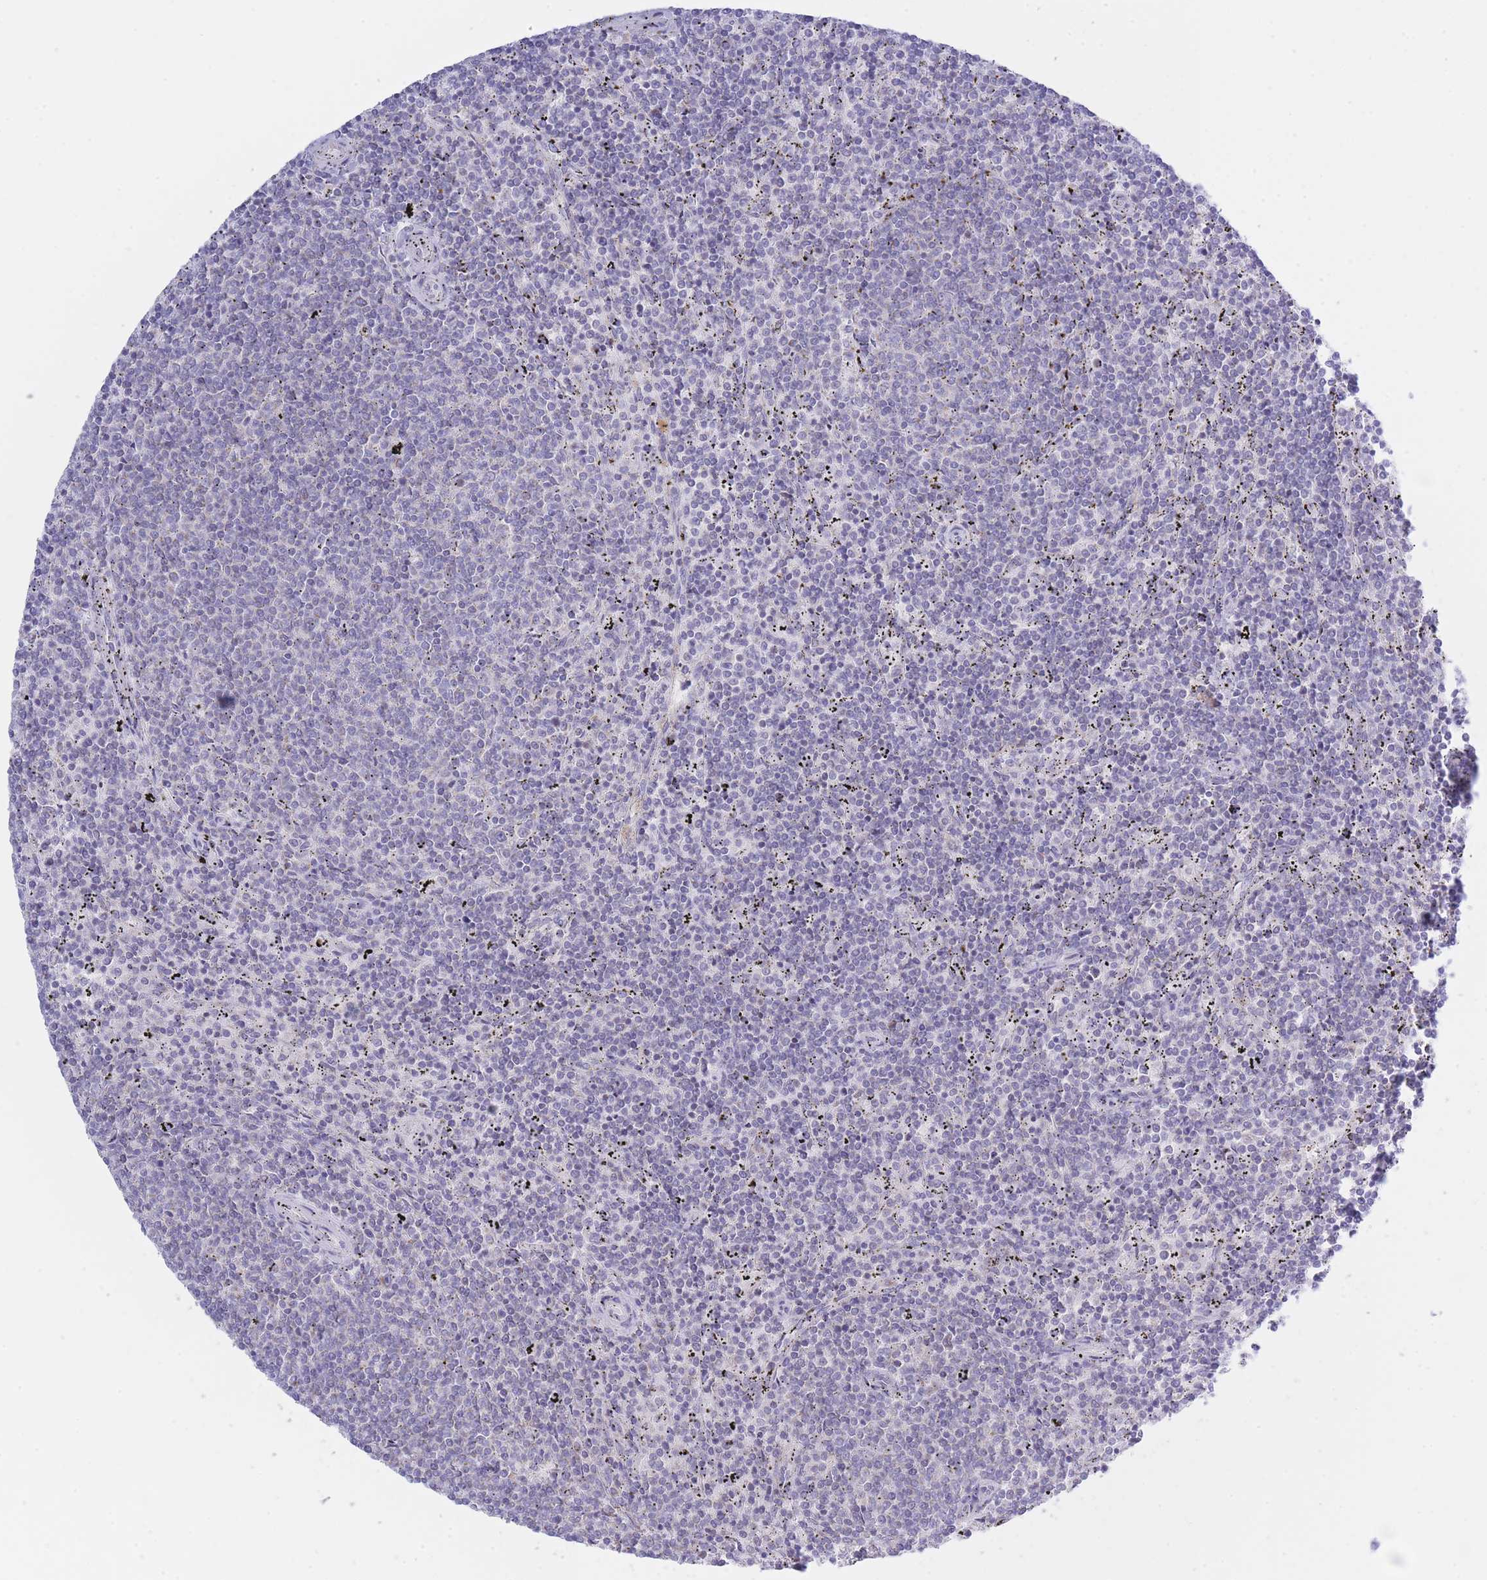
{"staining": {"intensity": "negative", "quantity": "none", "location": "none"}, "tissue": "lymphoma", "cell_type": "Tumor cells", "image_type": "cancer", "snomed": [{"axis": "morphology", "description": "Malignant lymphoma, non-Hodgkin's type, Low grade"}, {"axis": "topography", "description": "Spleen"}], "caption": "Photomicrograph shows no significant protein staining in tumor cells of lymphoma.", "gene": "NANP", "patient": {"sex": "female", "age": 50}}